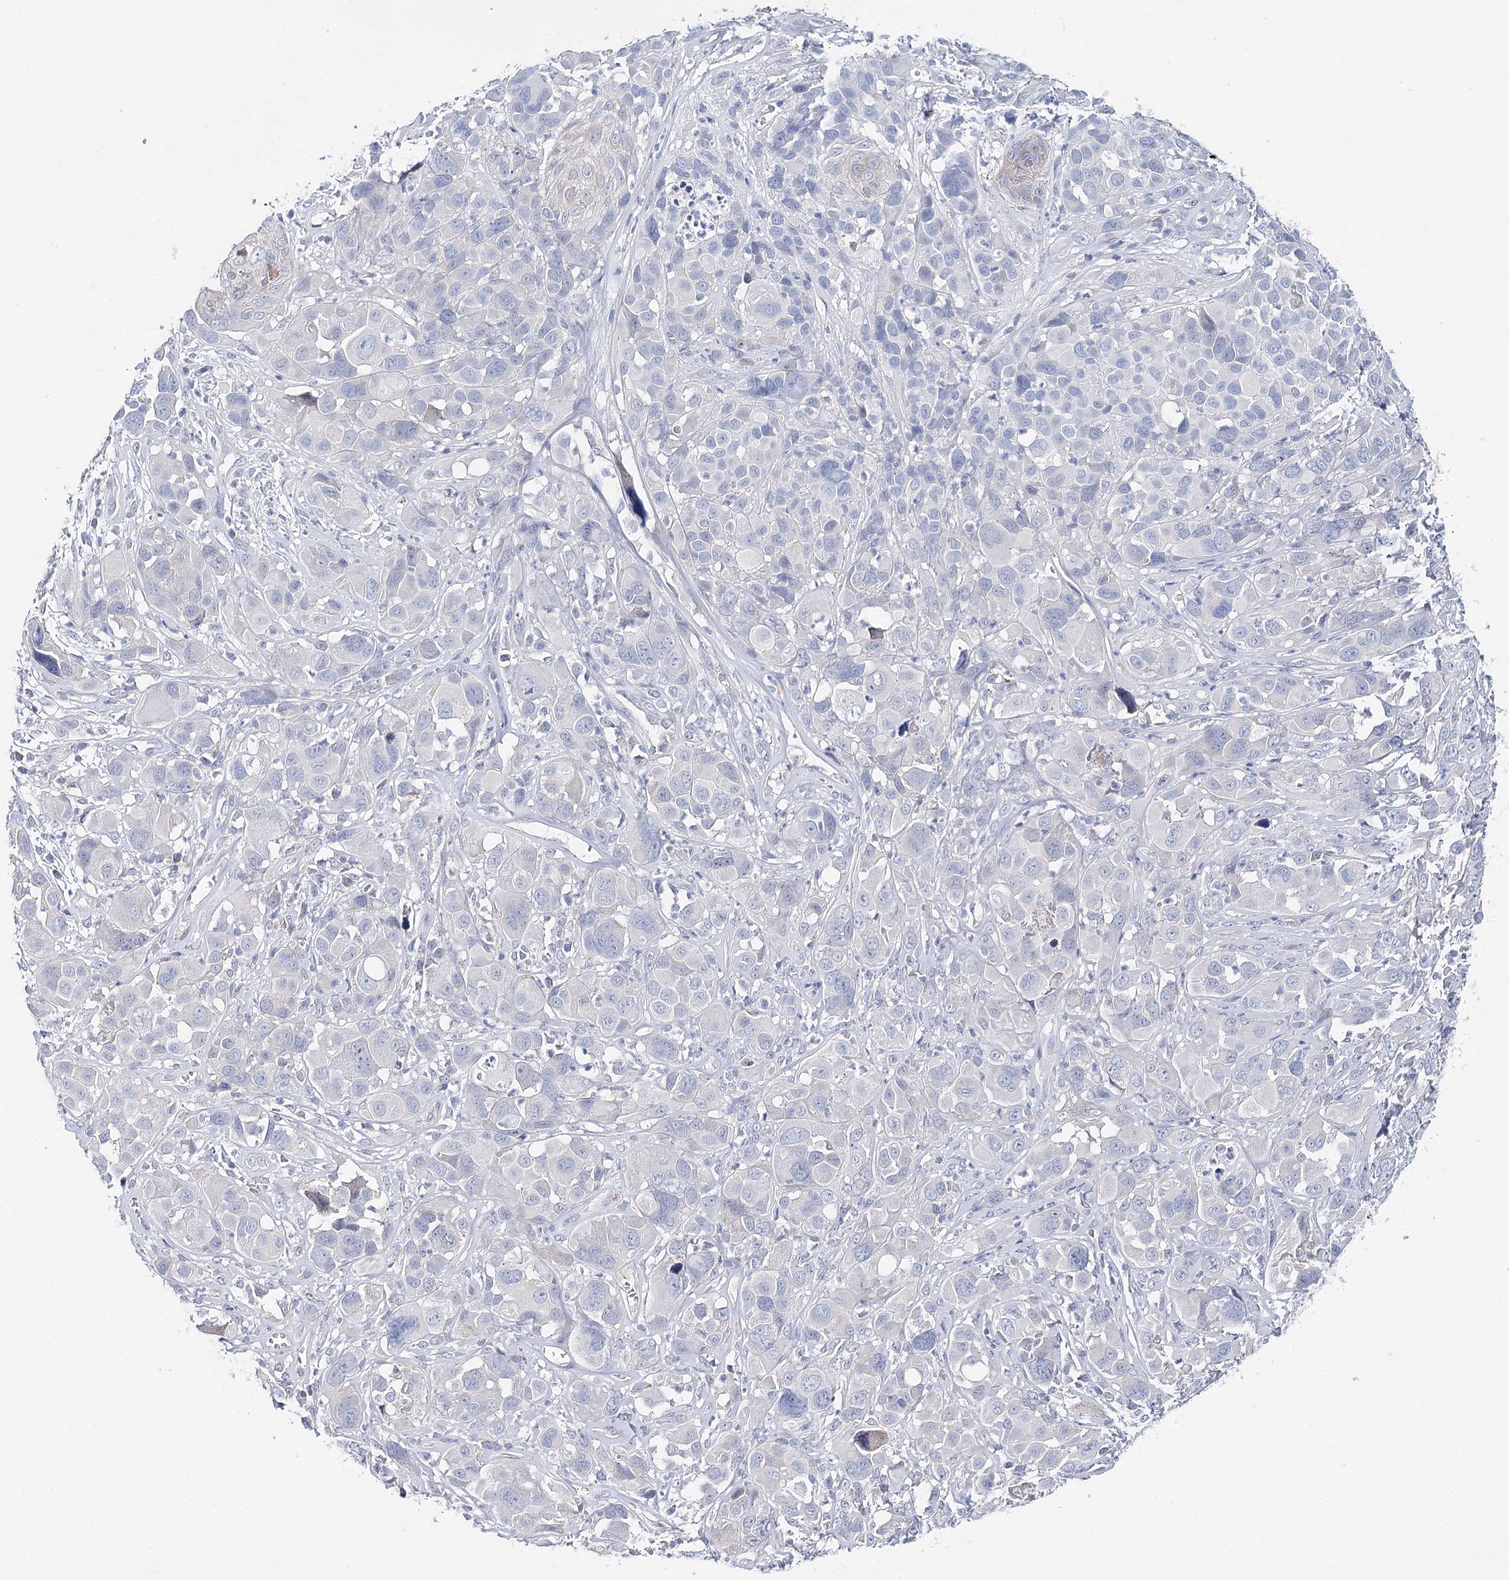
{"staining": {"intensity": "negative", "quantity": "none", "location": "none"}, "tissue": "melanoma", "cell_type": "Tumor cells", "image_type": "cancer", "snomed": [{"axis": "morphology", "description": "Malignant melanoma, NOS"}, {"axis": "topography", "description": "Skin of trunk"}], "caption": "A high-resolution image shows immunohistochemistry staining of melanoma, which exhibits no significant positivity in tumor cells. Brightfield microscopy of immunohistochemistry (IHC) stained with DAB (3,3'-diaminobenzidine) (brown) and hematoxylin (blue), captured at high magnification.", "gene": "LRRC14B", "patient": {"sex": "male", "age": 71}}